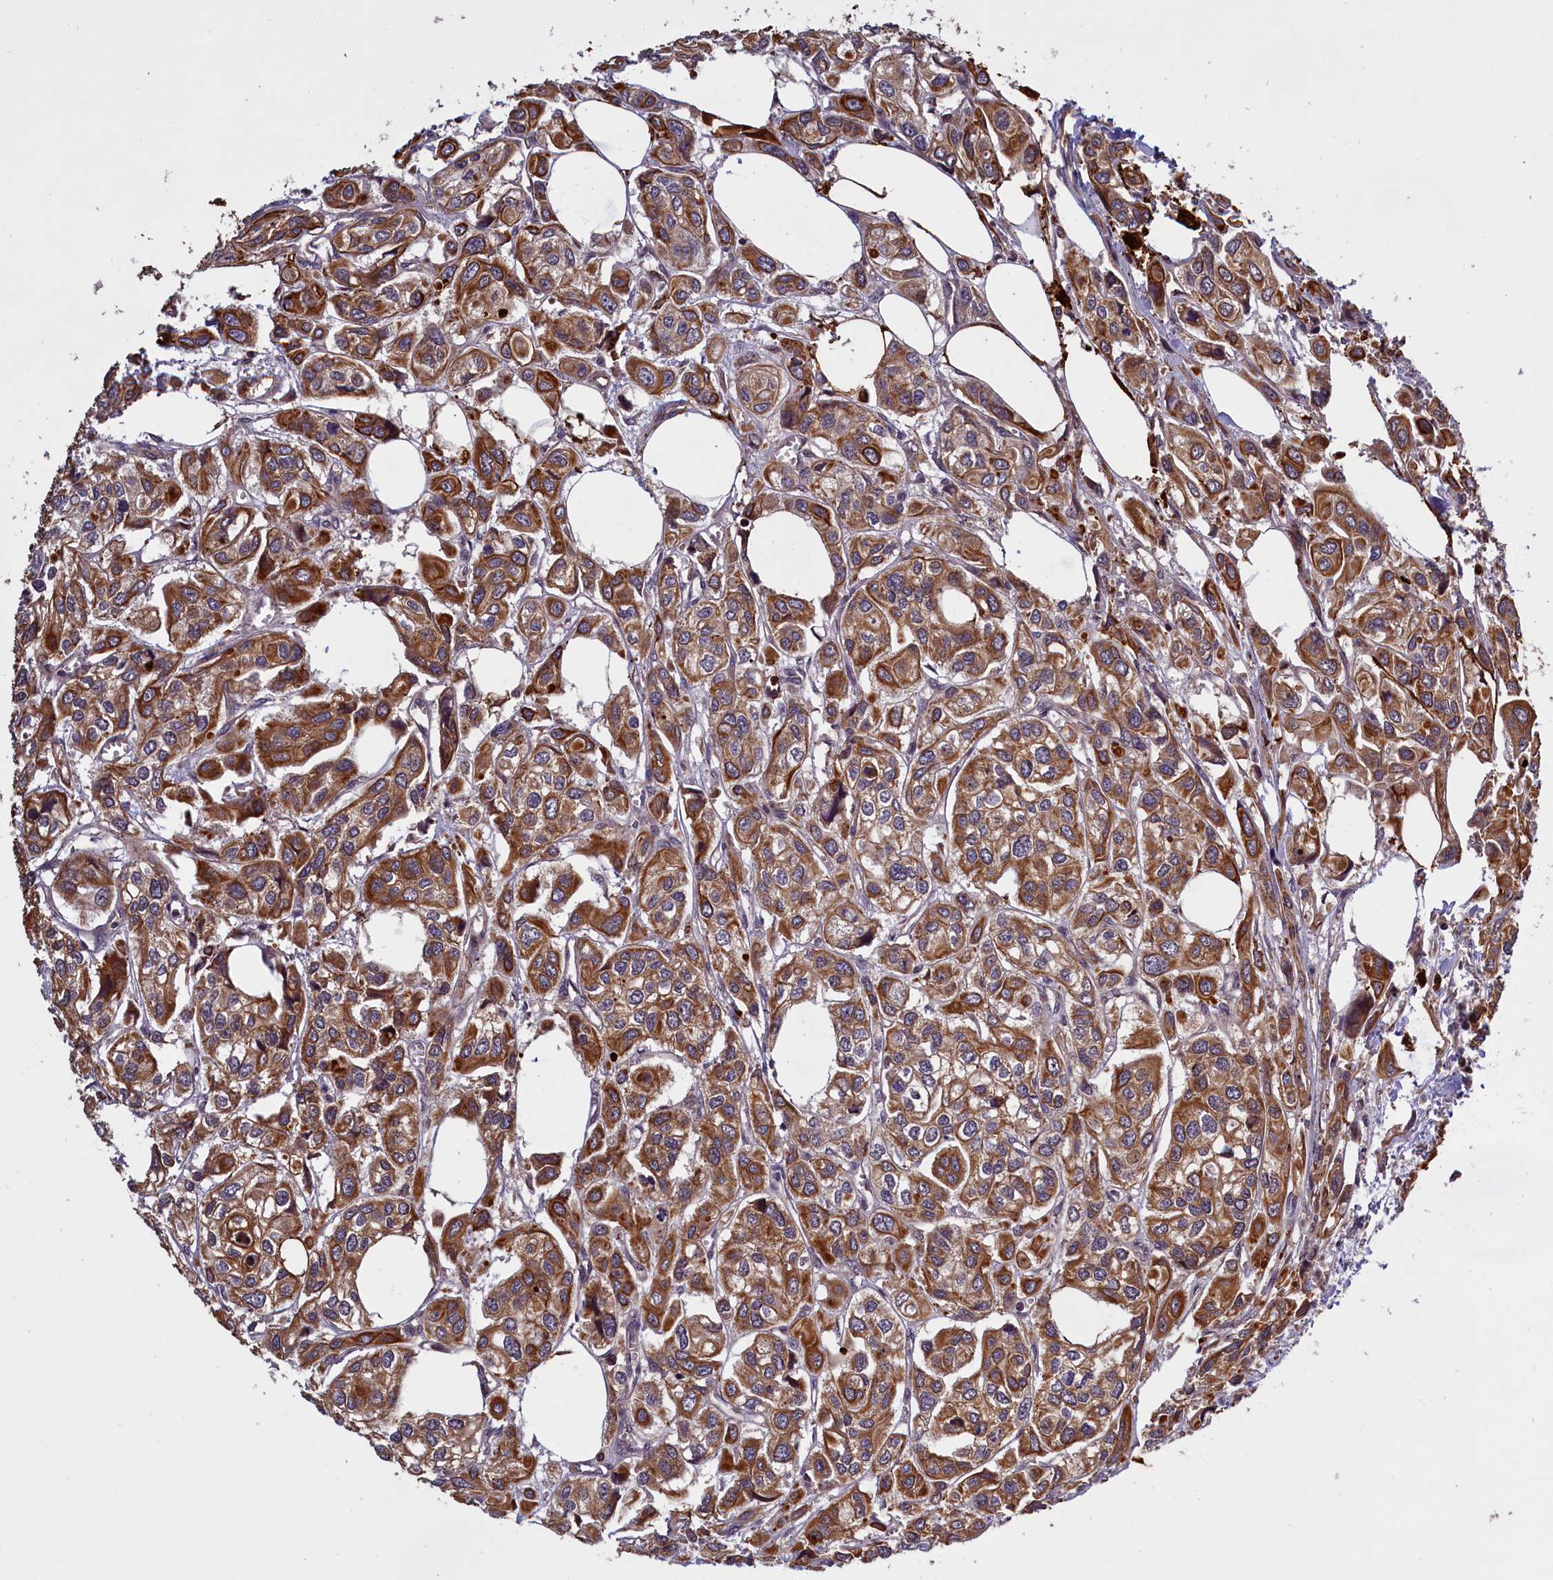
{"staining": {"intensity": "moderate", "quantity": ">75%", "location": "cytoplasmic/membranous"}, "tissue": "urothelial cancer", "cell_type": "Tumor cells", "image_type": "cancer", "snomed": [{"axis": "morphology", "description": "Urothelial carcinoma, High grade"}, {"axis": "topography", "description": "Urinary bladder"}], "caption": "IHC of human urothelial cancer shows medium levels of moderate cytoplasmic/membranous expression in about >75% of tumor cells.", "gene": "DENND1B", "patient": {"sex": "male", "age": 67}}